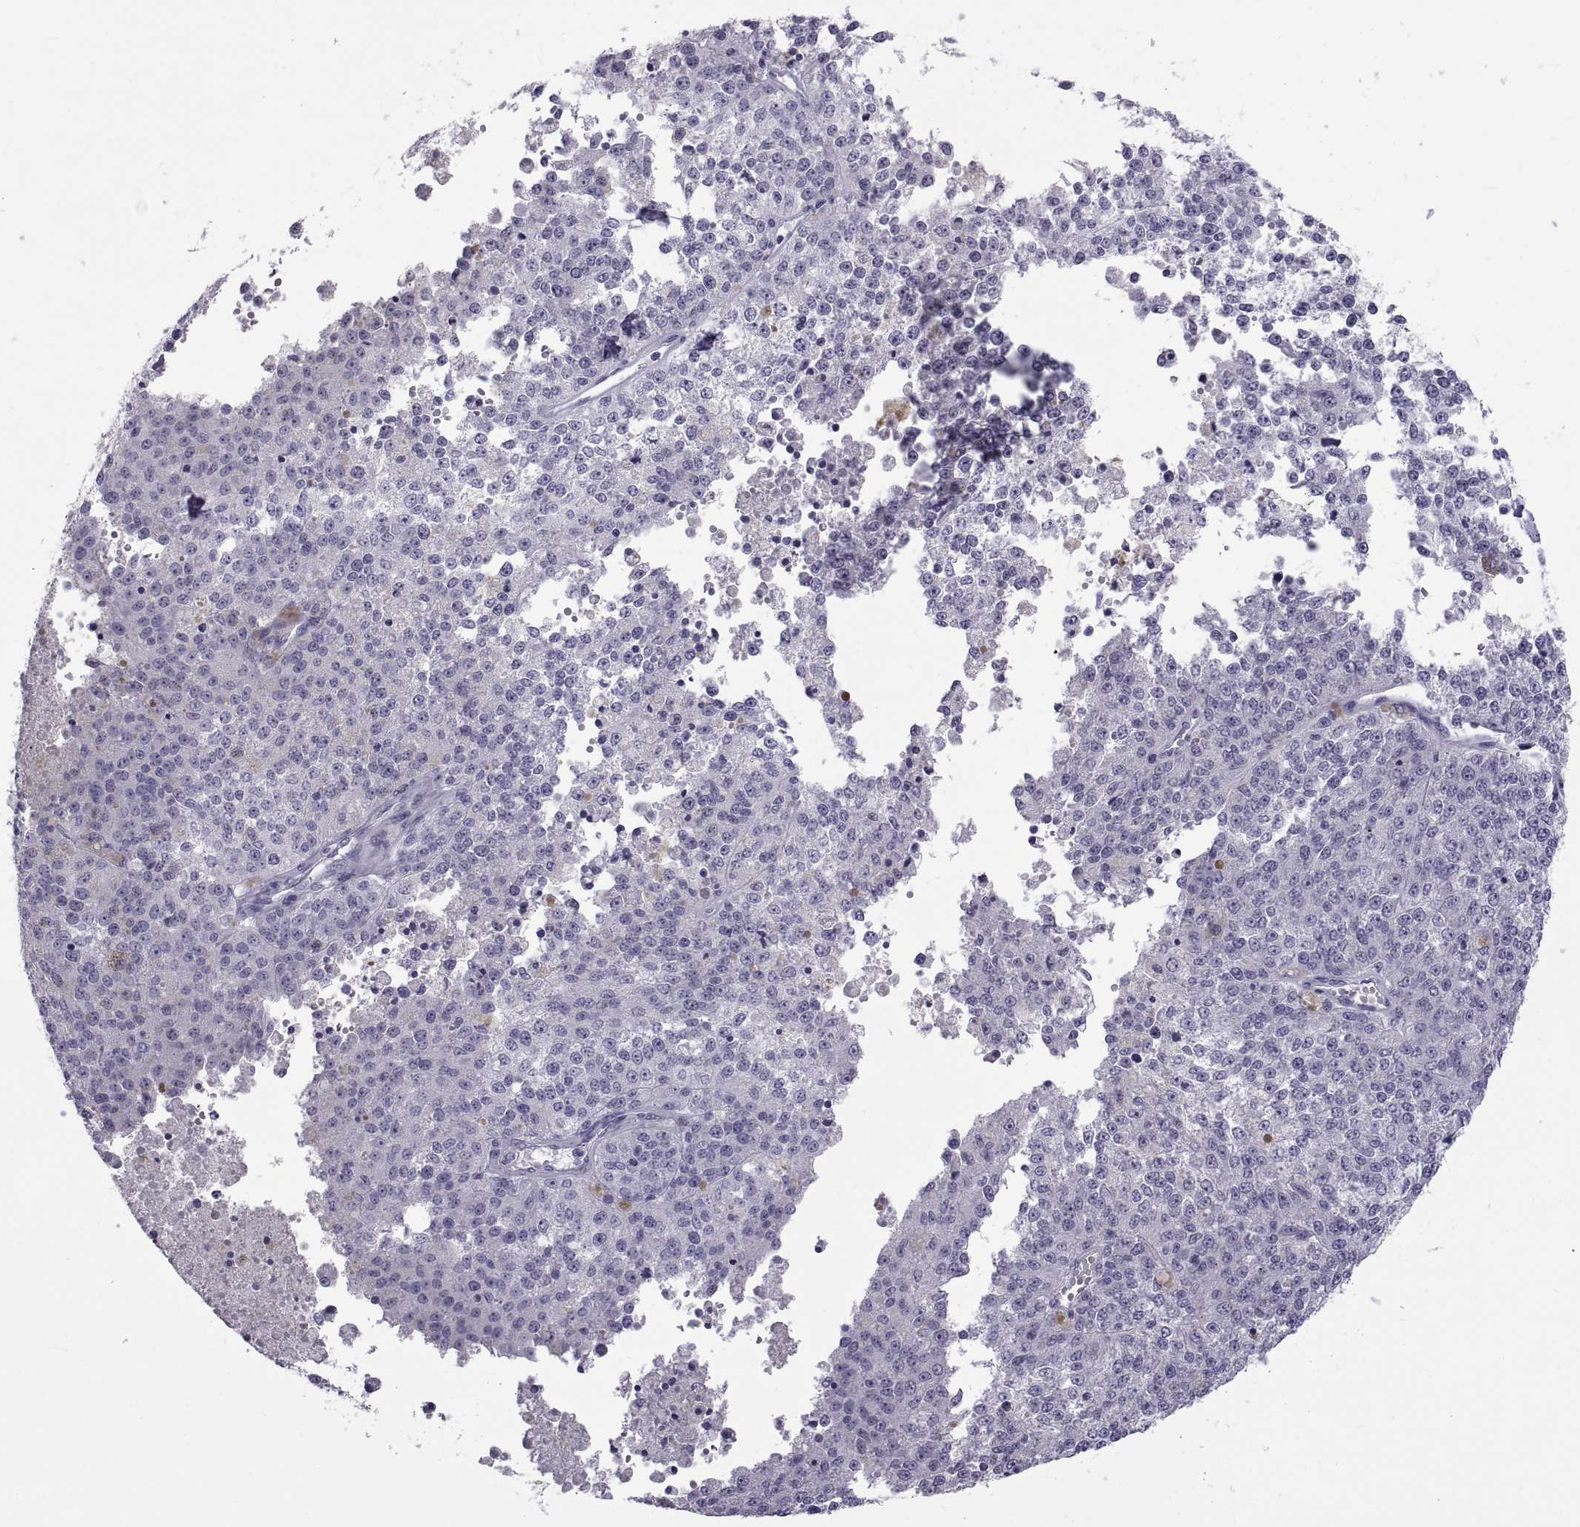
{"staining": {"intensity": "negative", "quantity": "none", "location": "none"}, "tissue": "melanoma", "cell_type": "Tumor cells", "image_type": "cancer", "snomed": [{"axis": "morphology", "description": "Malignant melanoma, Metastatic site"}, {"axis": "topography", "description": "Lymph node"}], "caption": "Immunohistochemical staining of human malignant melanoma (metastatic site) displays no significant positivity in tumor cells. The staining is performed using DAB brown chromogen with nuclei counter-stained in using hematoxylin.", "gene": "MAGEB1", "patient": {"sex": "female", "age": 64}}